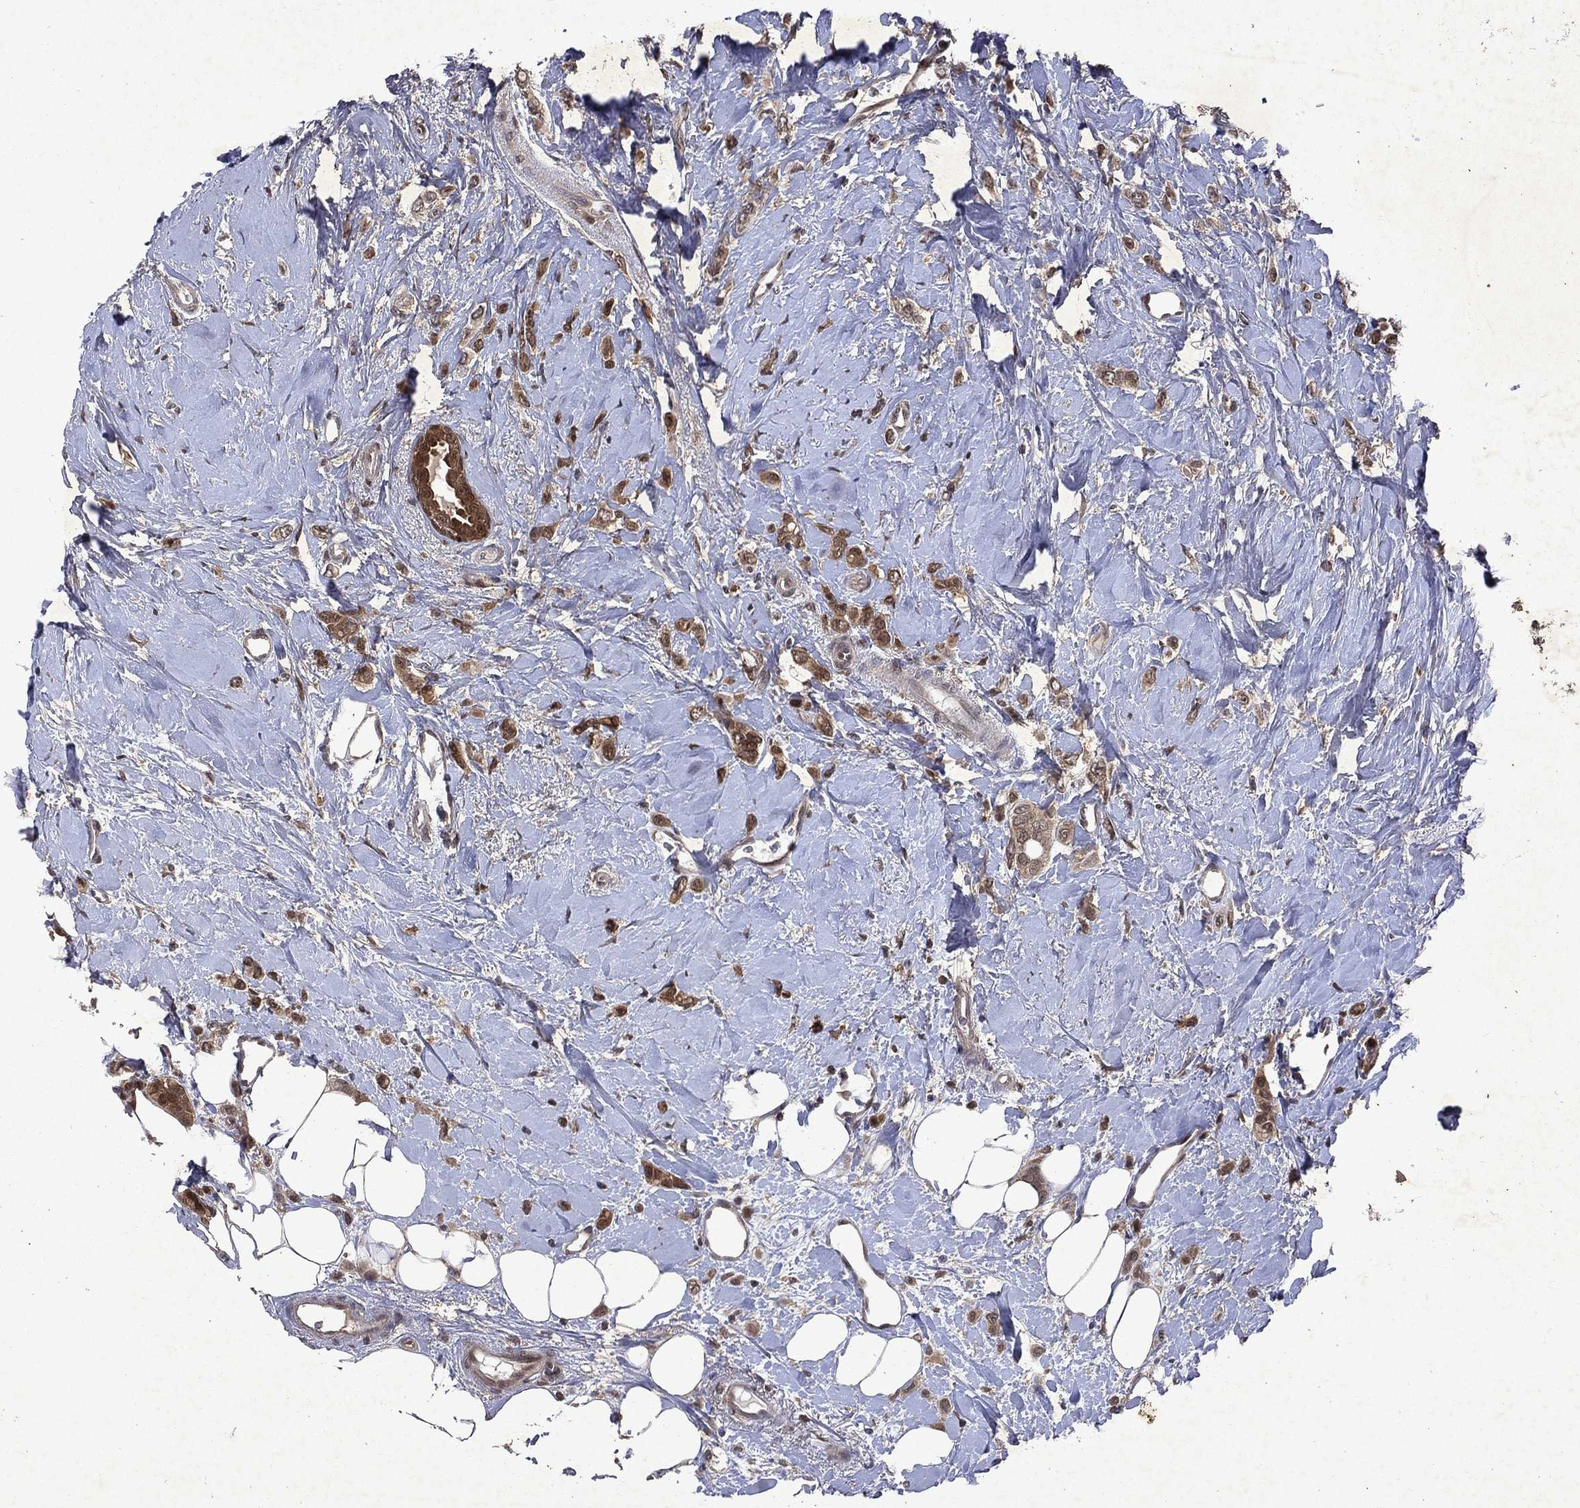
{"staining": {"intensity": "moderate", "quantity": ">75%", "location": "cytoplasmic/membranous,nuclear"}, "tissue": "breast cancer", "cell_type": "Tumor cells", "image_type": "cancer", "snomed": [{"axis": "morphology", "description": "Lobular carcinoma"}, {"axis": "topography", "description": "Breast"}], "caption": "Immunohistochemical staining of lobular carcinoma (breast) exhibits medium levels of moderate cytoplasmic/membranous and nuclear protein staining in about >75% of tumor cells.", "gene": "MTAP", "patient": {"sex": "female", "age": 66}}